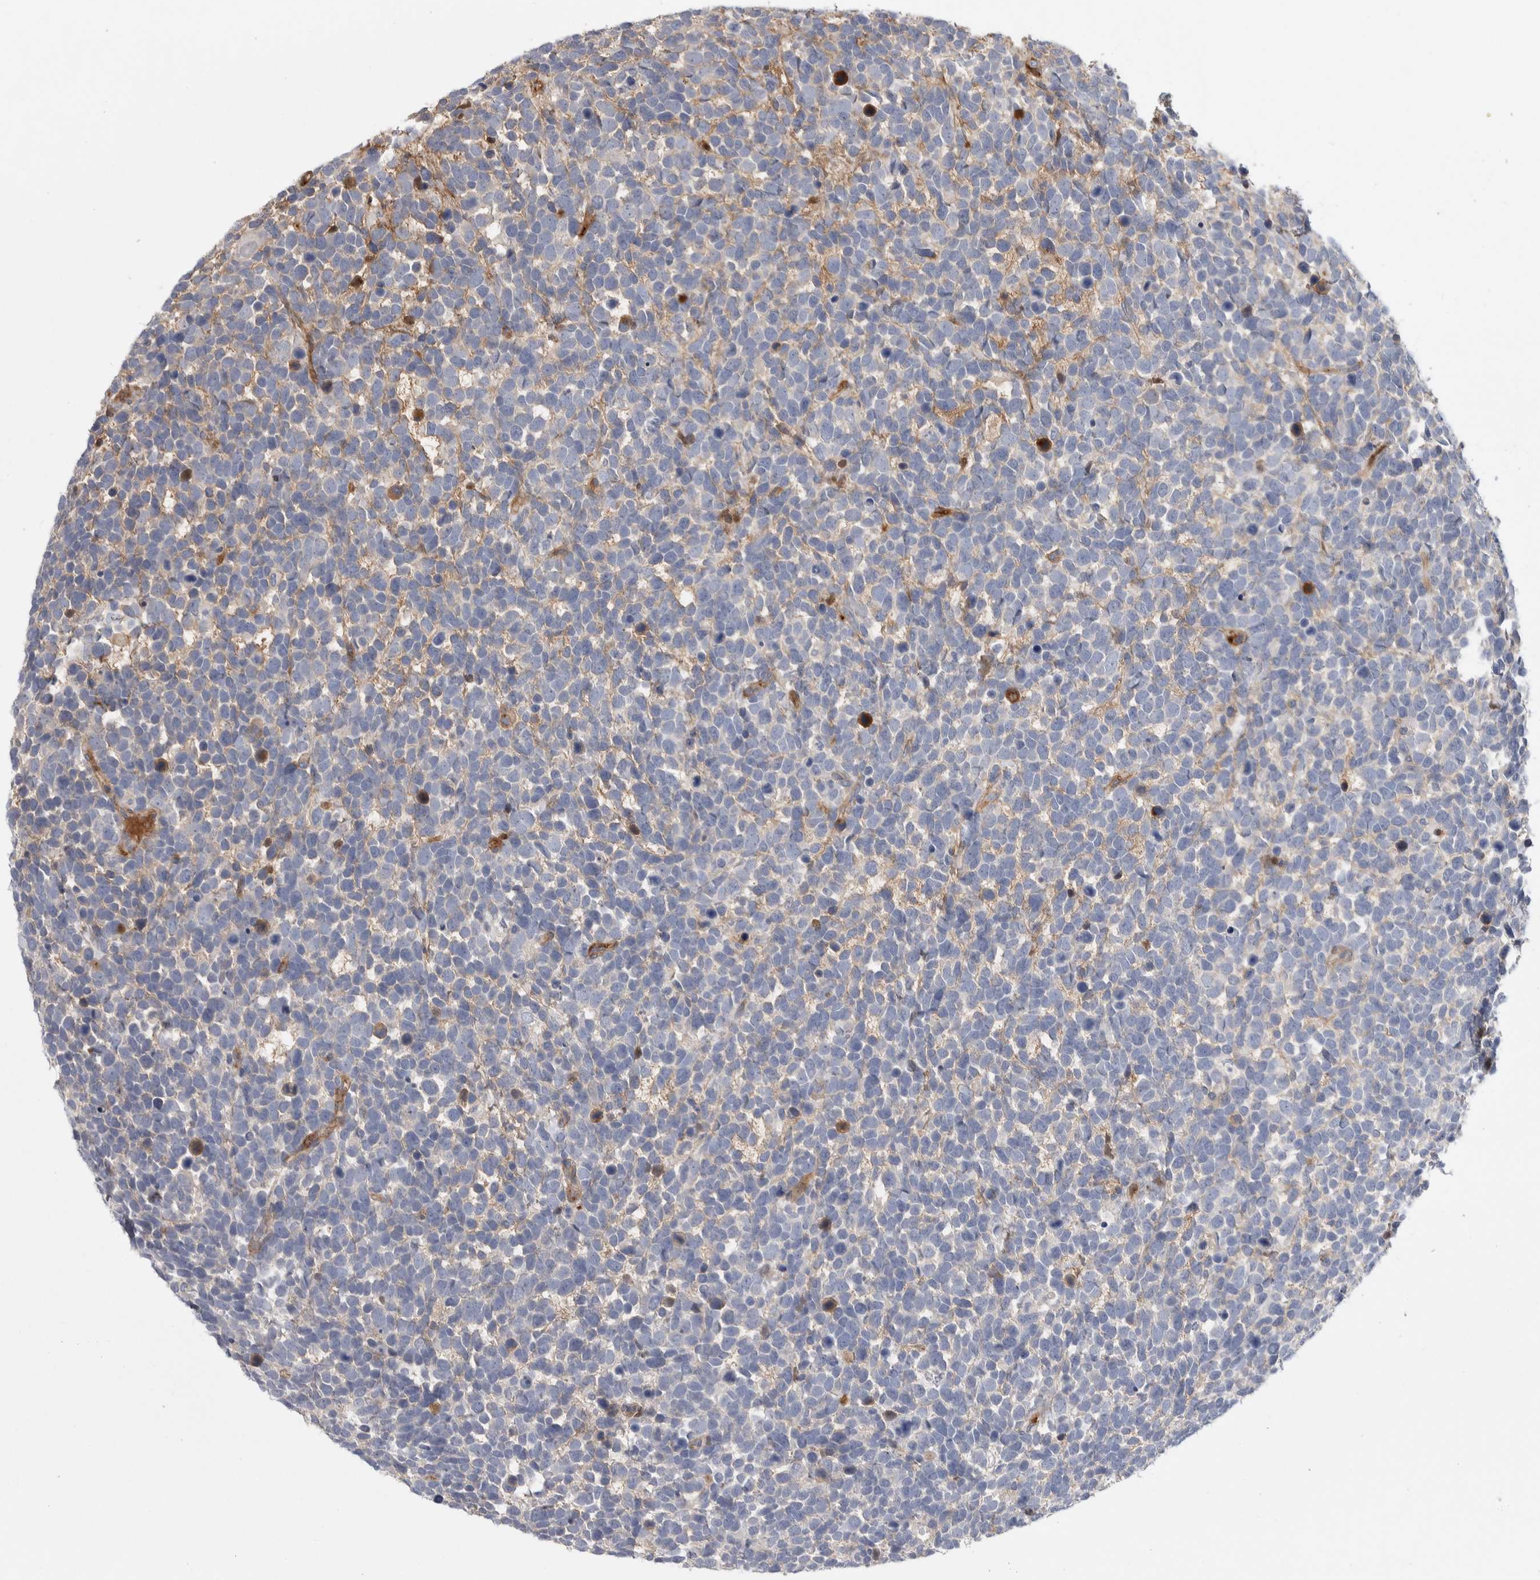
{"staining": {"intensity": "negative", "quantity": "none", "location": "none"}, "tissue": "urothelial cancer", "cell_type": "Tumor cells", "image_type": "cancer", "snomed": [{"axis": "morphology", "description": "Urothelial carcinoma, High grade"}, {"axis": "topography", "description": "Urinary bladder"}], "caption": "Immunohistochemical staining of human urothelial cancer reveals no significant staining in tumor cells.", "gene": "PSMG3", "patient": {"sex": "female", "age": 82}}